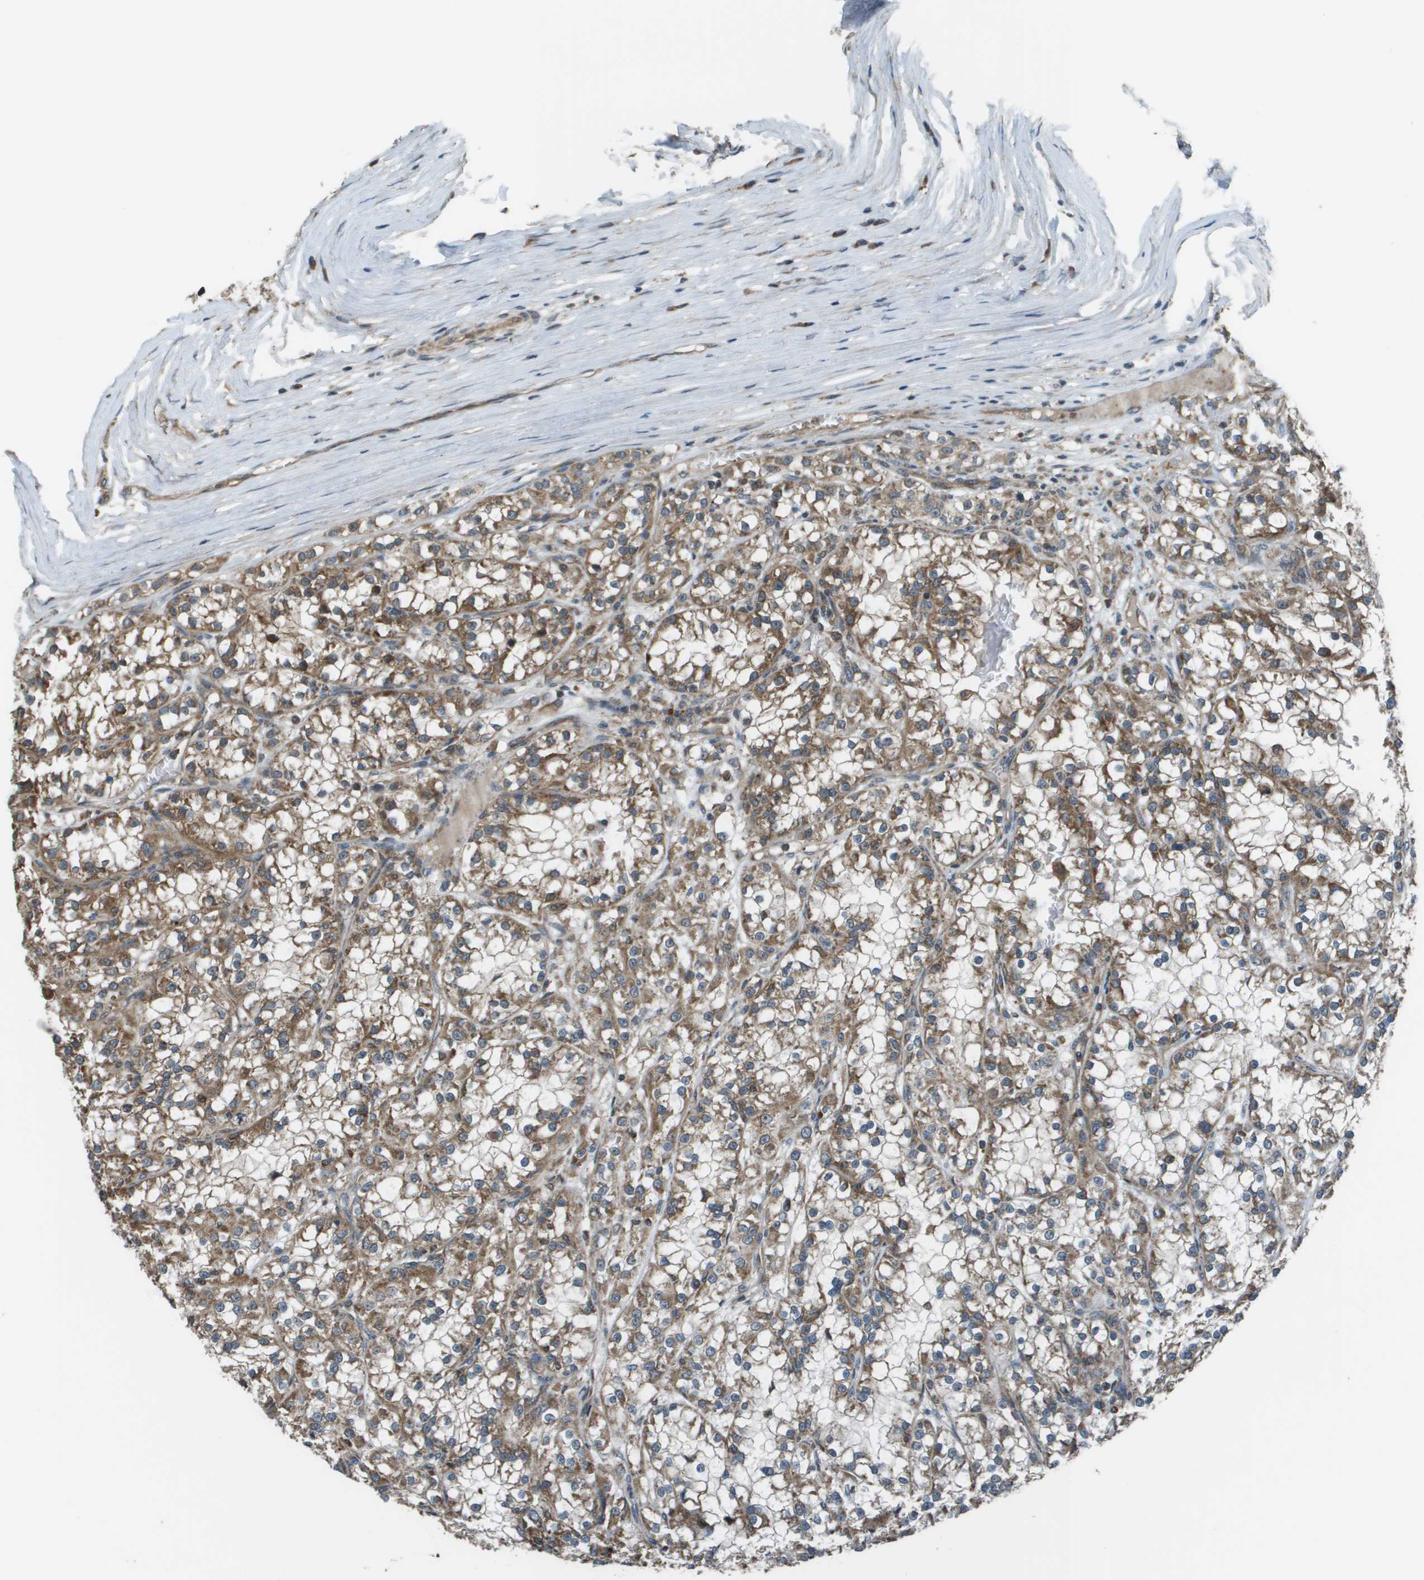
{"staining": {"intensity": "moderate", "quantity": ">75%", "location": "cytoplasmic/membranous"}, "tissue": "renal cancer", "cell_type": "Tumor cells", "image_type": "cancer", "snomed": [{"axis": "morphology", "description": "Adenocarcinoma, NOS"}, {"axis": "topography", "description": "Kidney"}], "caption": "This is a micrograph of IHC staining of renal adenocarcinoma, which shows moderate positivity in the cytoplasmic/membranous of tumor cells.", "gene": "PLPBP", "patient": {"sex": "female", "age": 52}}